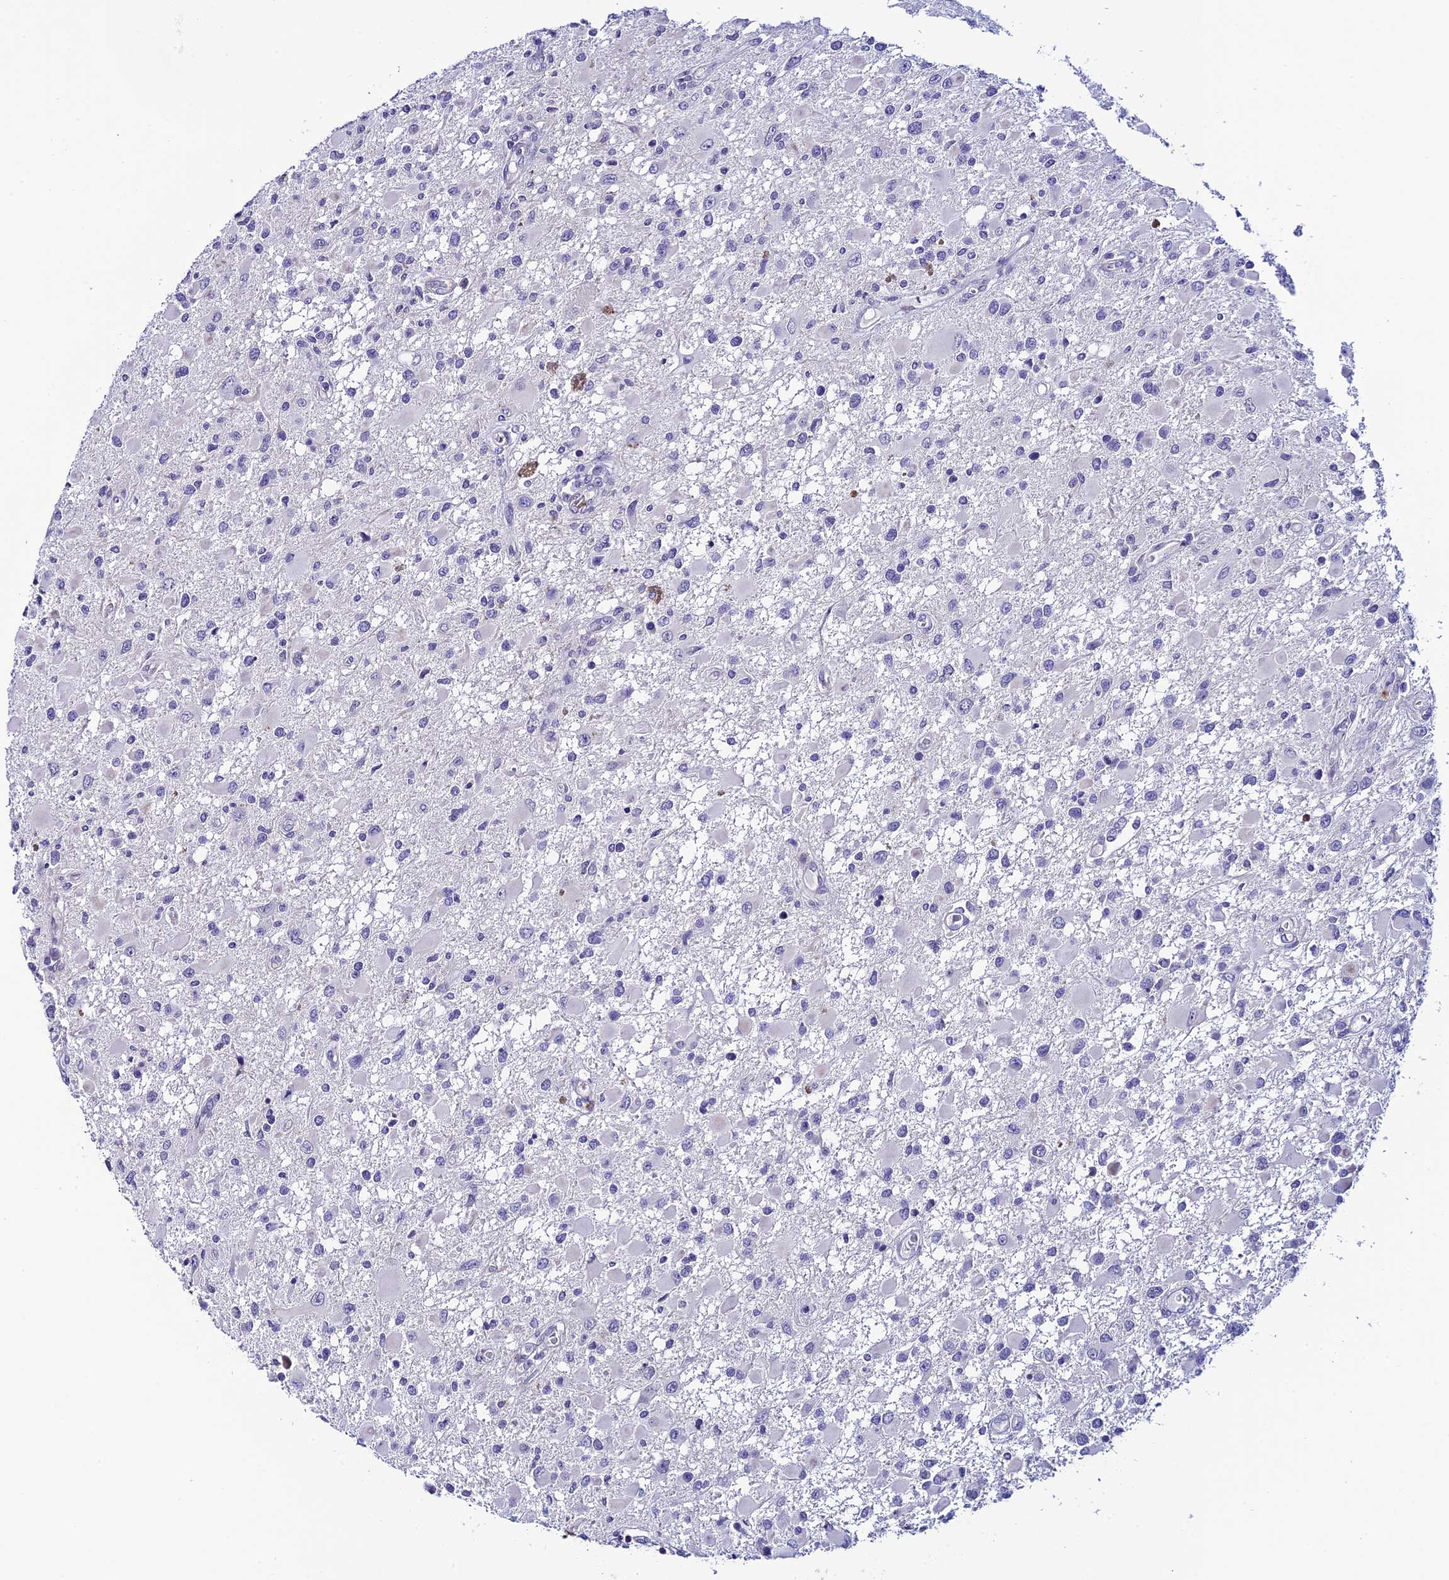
{"staining": {"intensity": "negative", "quantity": "none", "location": "none"}, "tissue": "glioma", "cell_type": "Tumor cells", "image_type": "cancer", "snomed": [{"axis": "morphology", "description": "Glioma, malignant, High grade"}, {"axis": "topography", "description": "Brain"}], "caption": "Immunohistochemistry histopathology image of human high-grade glioma (malignant) stained for a protein (brown), which exhibits no positivity in tumor cells.", "gene": "RASGEF1B", "patient": {"sex": "male", "age": 53}}